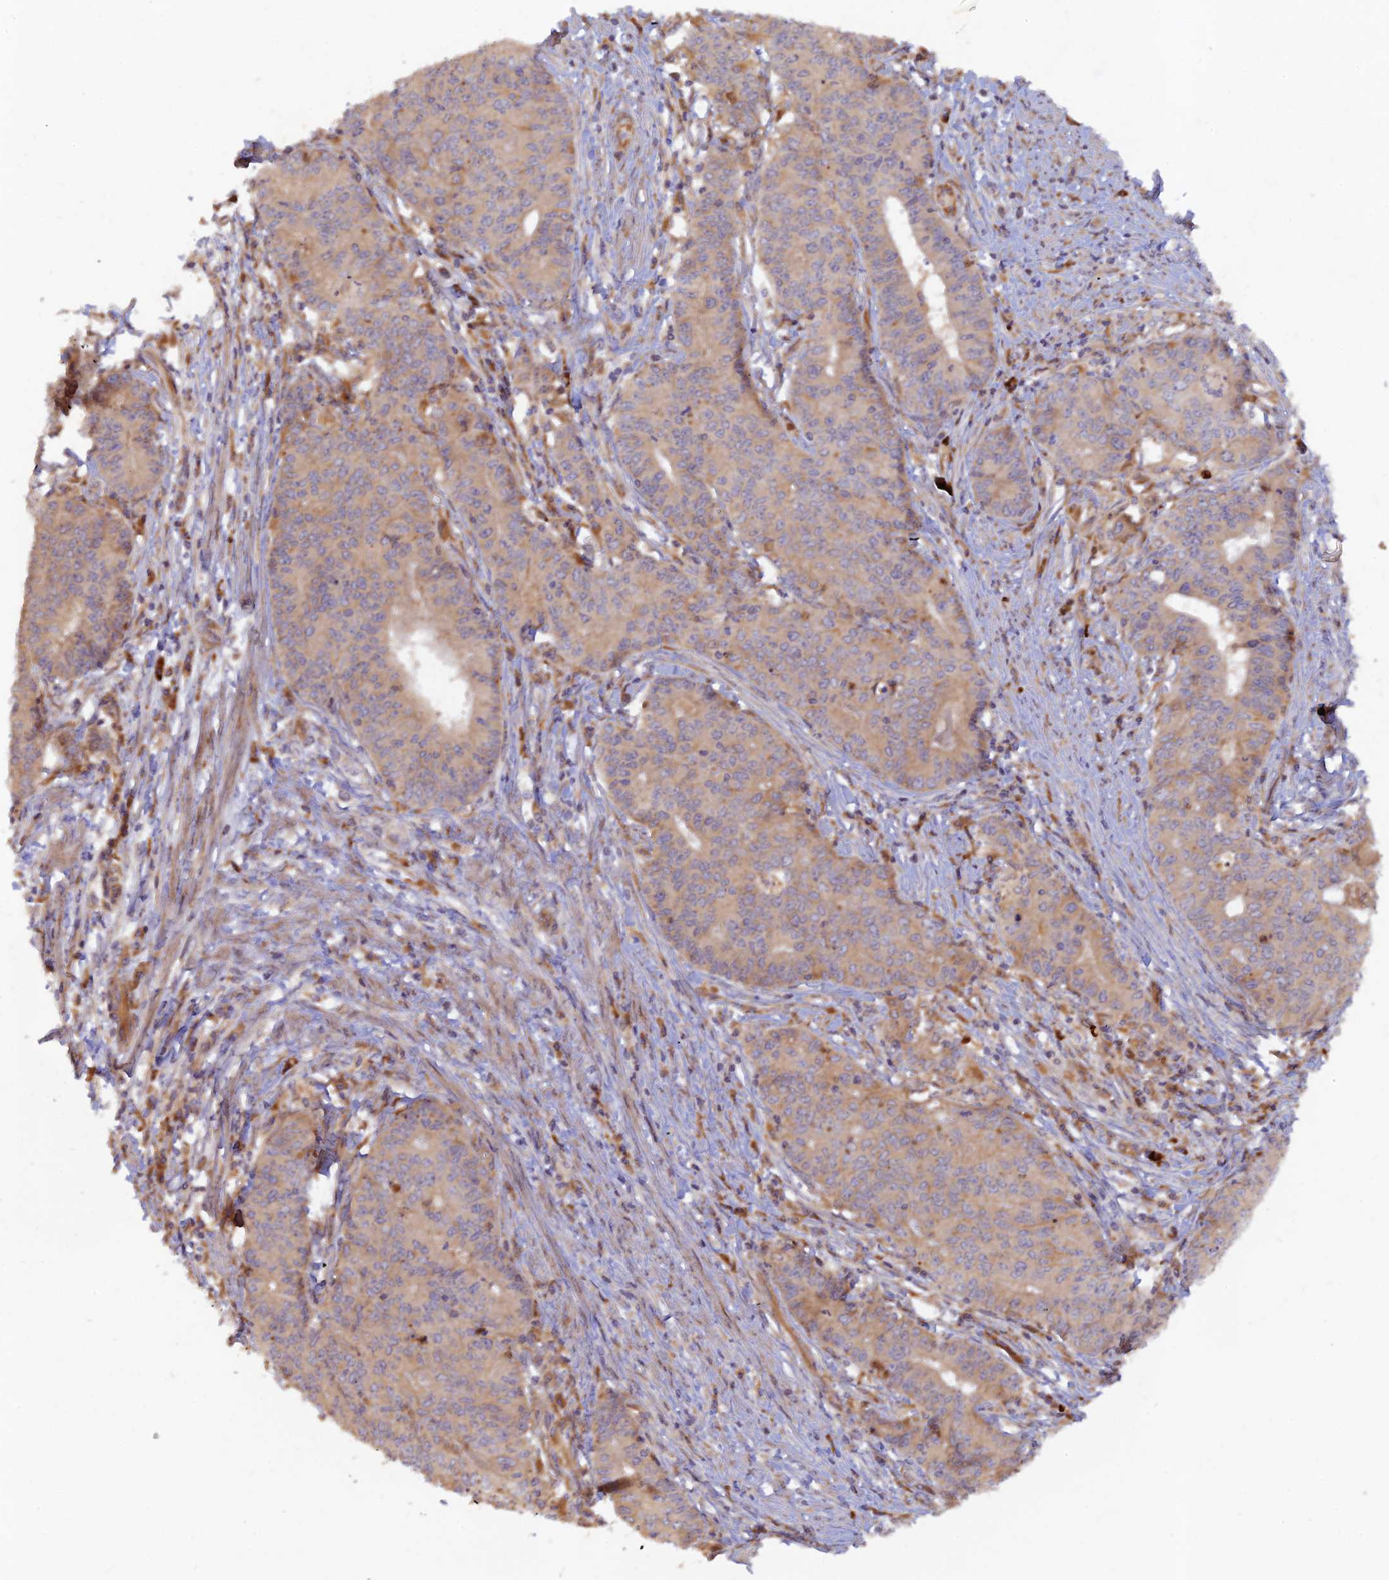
{"staining": {"intensity": "weak", "quantity": ">75%", "location": "cytoplasmic/membranous"}, "tissue": "endometrial cancer", "cell_type": "Tumor cells", "image_type": "cancer", "snomed": [{"axis": "morphology", "description": "Adenocarcinoma, NOS"}, {"axis": "topography", "description": "Endometrium"}], "caption": "Adenocarcinoma (endometrial) stained with immunohistochemistry (IHC) reveals weak cytoplasmic/membranous staining in about >75% of tumor cells.", "gene": "GMCL1", "patient": {"sex": "female", "age": 59}}